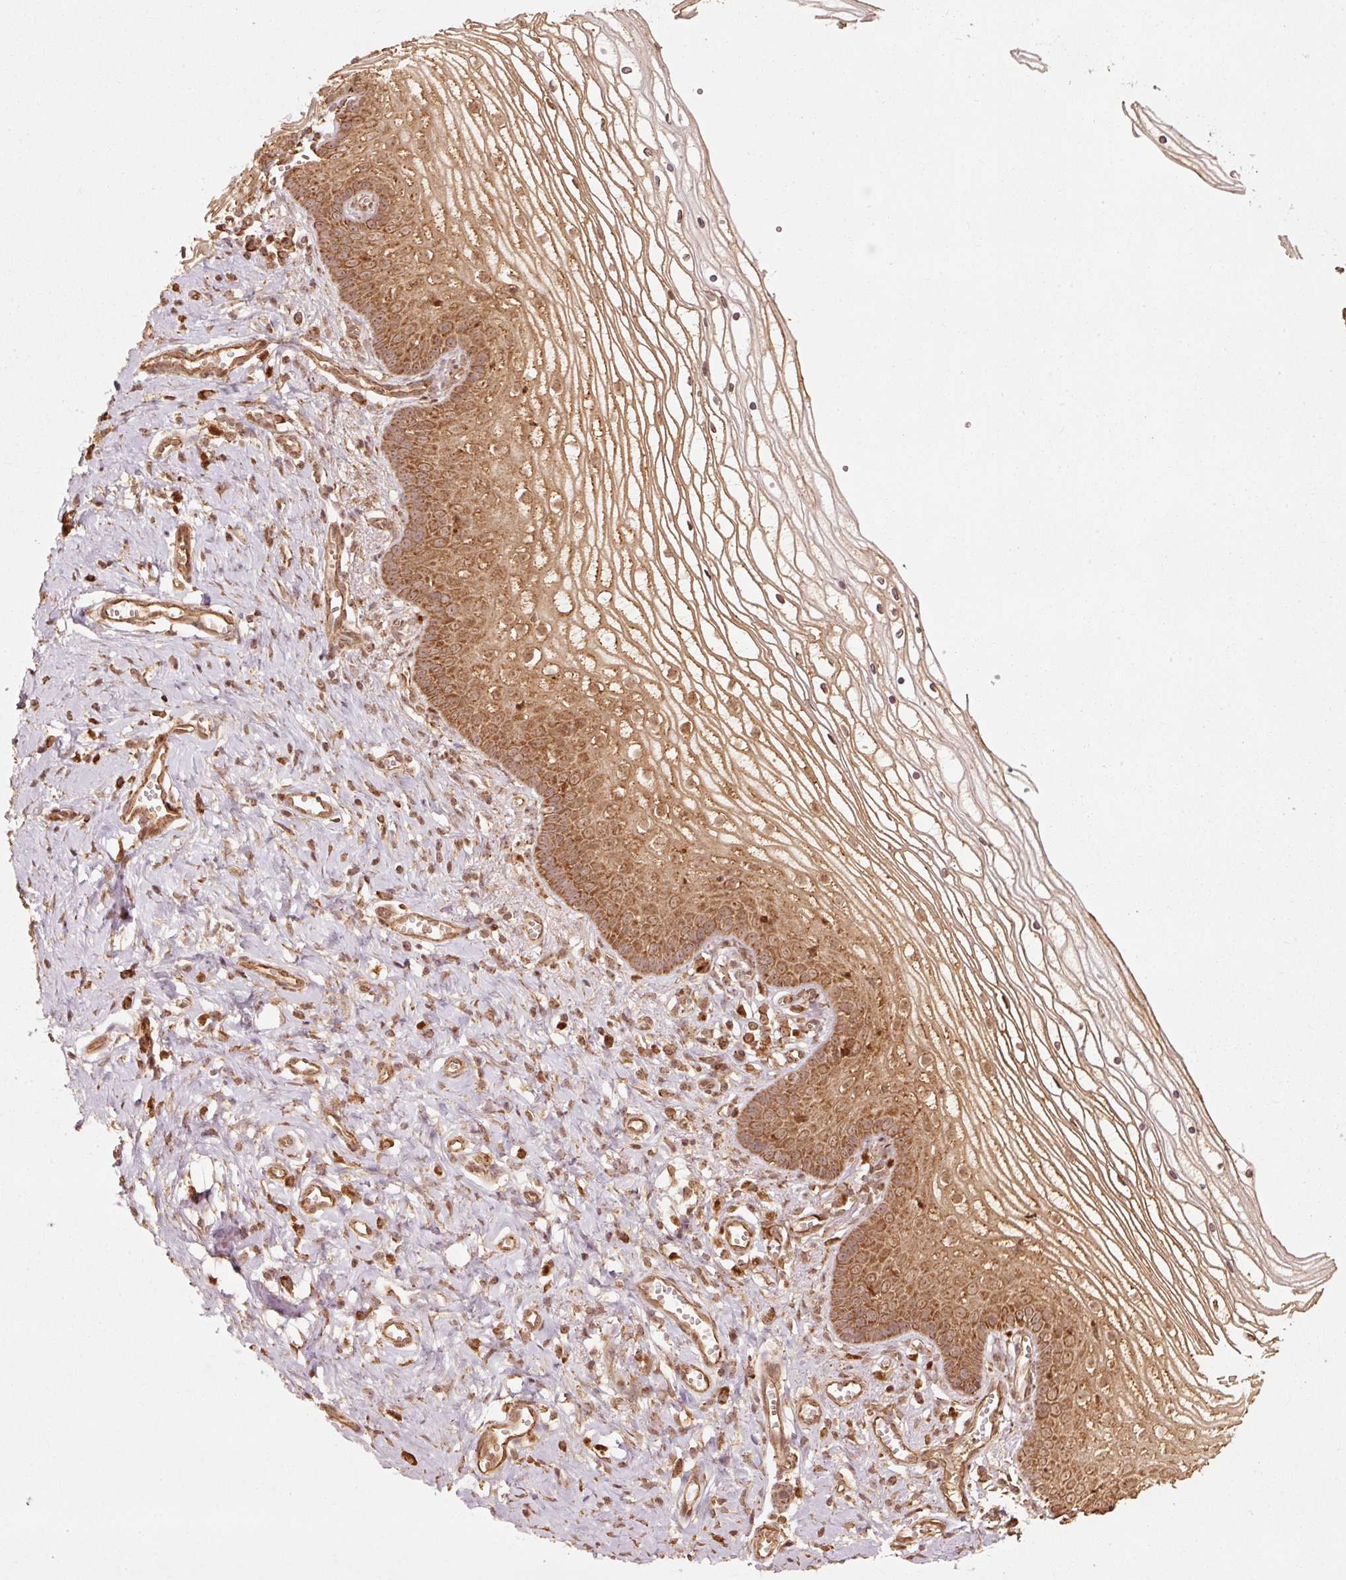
{"staining": {"intensity": "strong", "quantity": ">75%", "location": "cytoplasmic/membranous"}, "tissue": "vagina", "cell_type": "Squamous epithelial cells", "image_type": "normal", "snomed": [{"axis": "morphology", "description": "Normal tissue, NOS"}, {"axis": "topography", "description": "Vagina"}], "caption": "High-power microscopy captured an IHC micrograph of benign vagina, revealing strong cytoplasmic/membranous positivity in approximately >75% of squamous epithelial cells.", "gene": "MRPL16", "patient": {"sex": "female", "age": 56}}